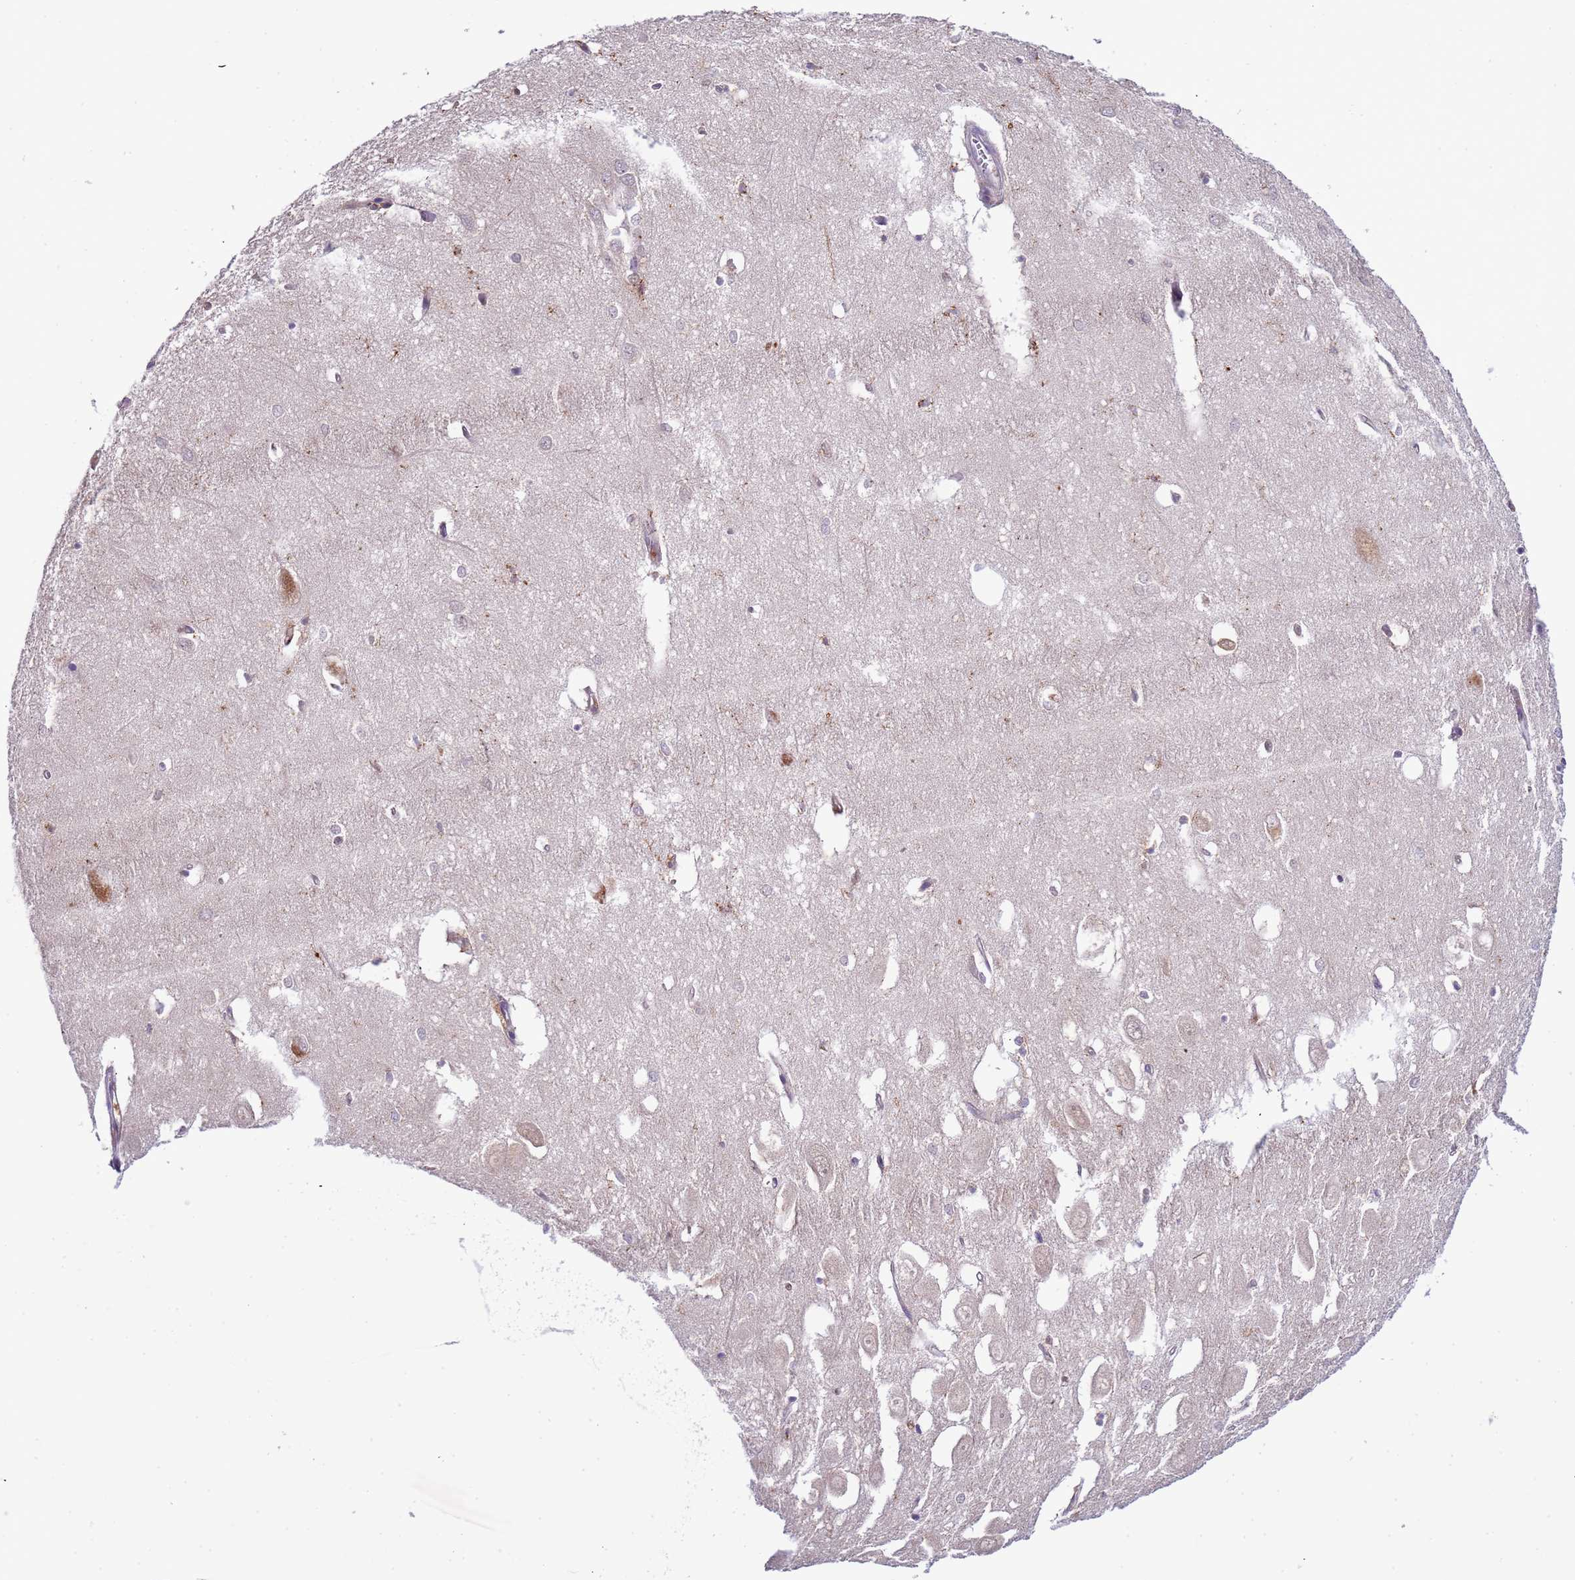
{"staining": {"intensity": "moderate", "quantity": "<25%", "location": "cytoplasmic/membranous"}, "tissue": "hippocampus", "cell_type": "Glial cells", "image_type": "normal", "snomed": [{"axis": "morphology", "description": "Normal tissue, NOS"}, {"axis": "topography", "description": "Hippocampus"}], "caption": "Immunohistochemical staining of normal hippocampus demonstrates <25% levels of moderate cytoplasmic/membranous protein staining in about <25% of glial cells.", "gene": "CD53", "patient": {"sex": "female", "age": 64}}